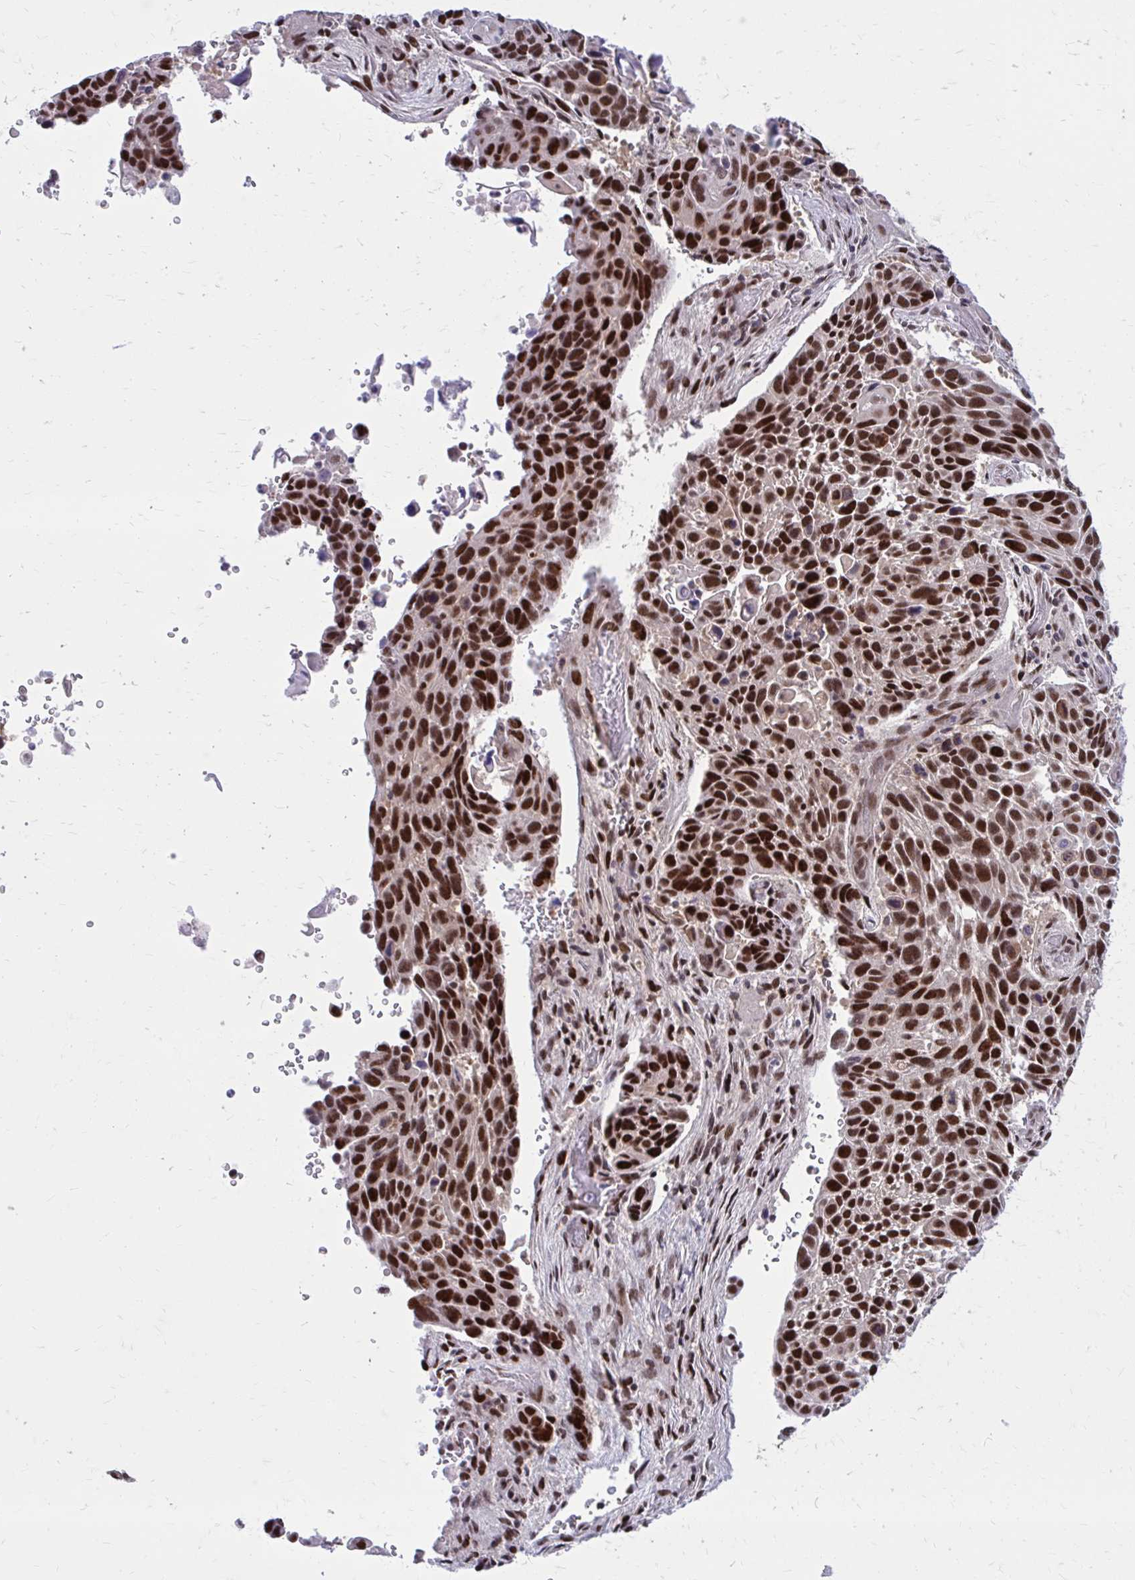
{"staining": {"intensity": "strong", "quantity": ">75%", "location": "nuclear"}, "tissue": "lung cancer", "cell_type": "Tumor cells", "image_type": "cancer", "snomed": [{"axis": "morphology", "description": "Squamous cell carcinoma, NOS"}, {"axis": "topography", "description": "Lung"}], "caption": "An immunohistochemistry (IHC) histopathology image of tumor tissue is shown. Protein staining in brown shows strong nuclear positivity in lung cancer (squamous cell carcinoma) within tumor cells. (Stains: DAB in brown, nuclei in blue, Microscopy: brightfield microscopy at high magnification).", "gene": "PSME4", "patient": {"sex": "male", "age": 68}}